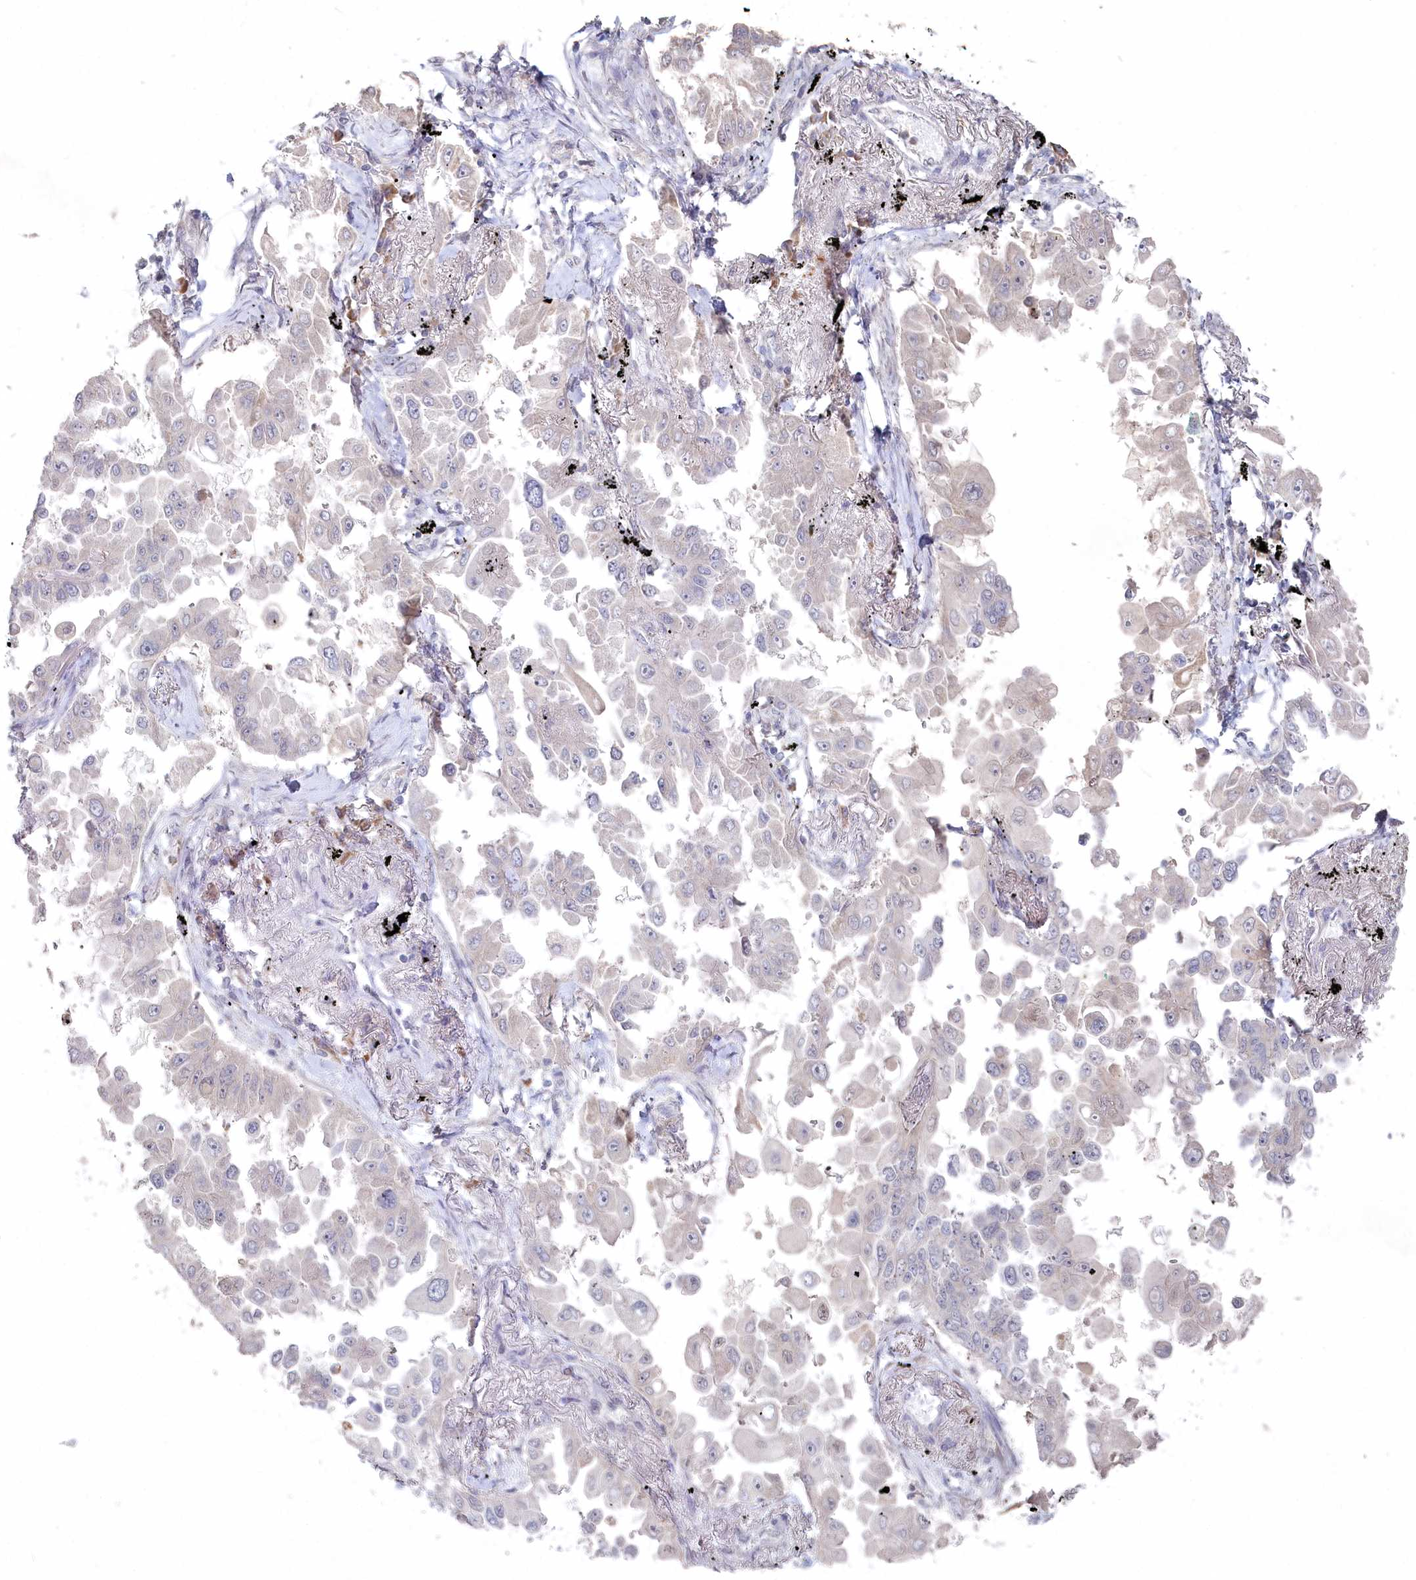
{"staining": {"intensity": "negative", "quantity": "none", "location": "none"}, "tissue": "lung cancer", "cell_type": "Tumor cells", "image_type": "cancer", "snomed": [{"axis": "morphology", "description": "Adenocarcinoma, NOS"}, {"axis": "topography", "description": "Lung"}], "caption": "A high-resolution photomicrograph shows immunohistochemistry staining of adenocarcinoma (lung), which shows no significant staining in tumor cells.", "gene": "TGFBRAP1", "patient": {"sex": "female", "age": 67}}